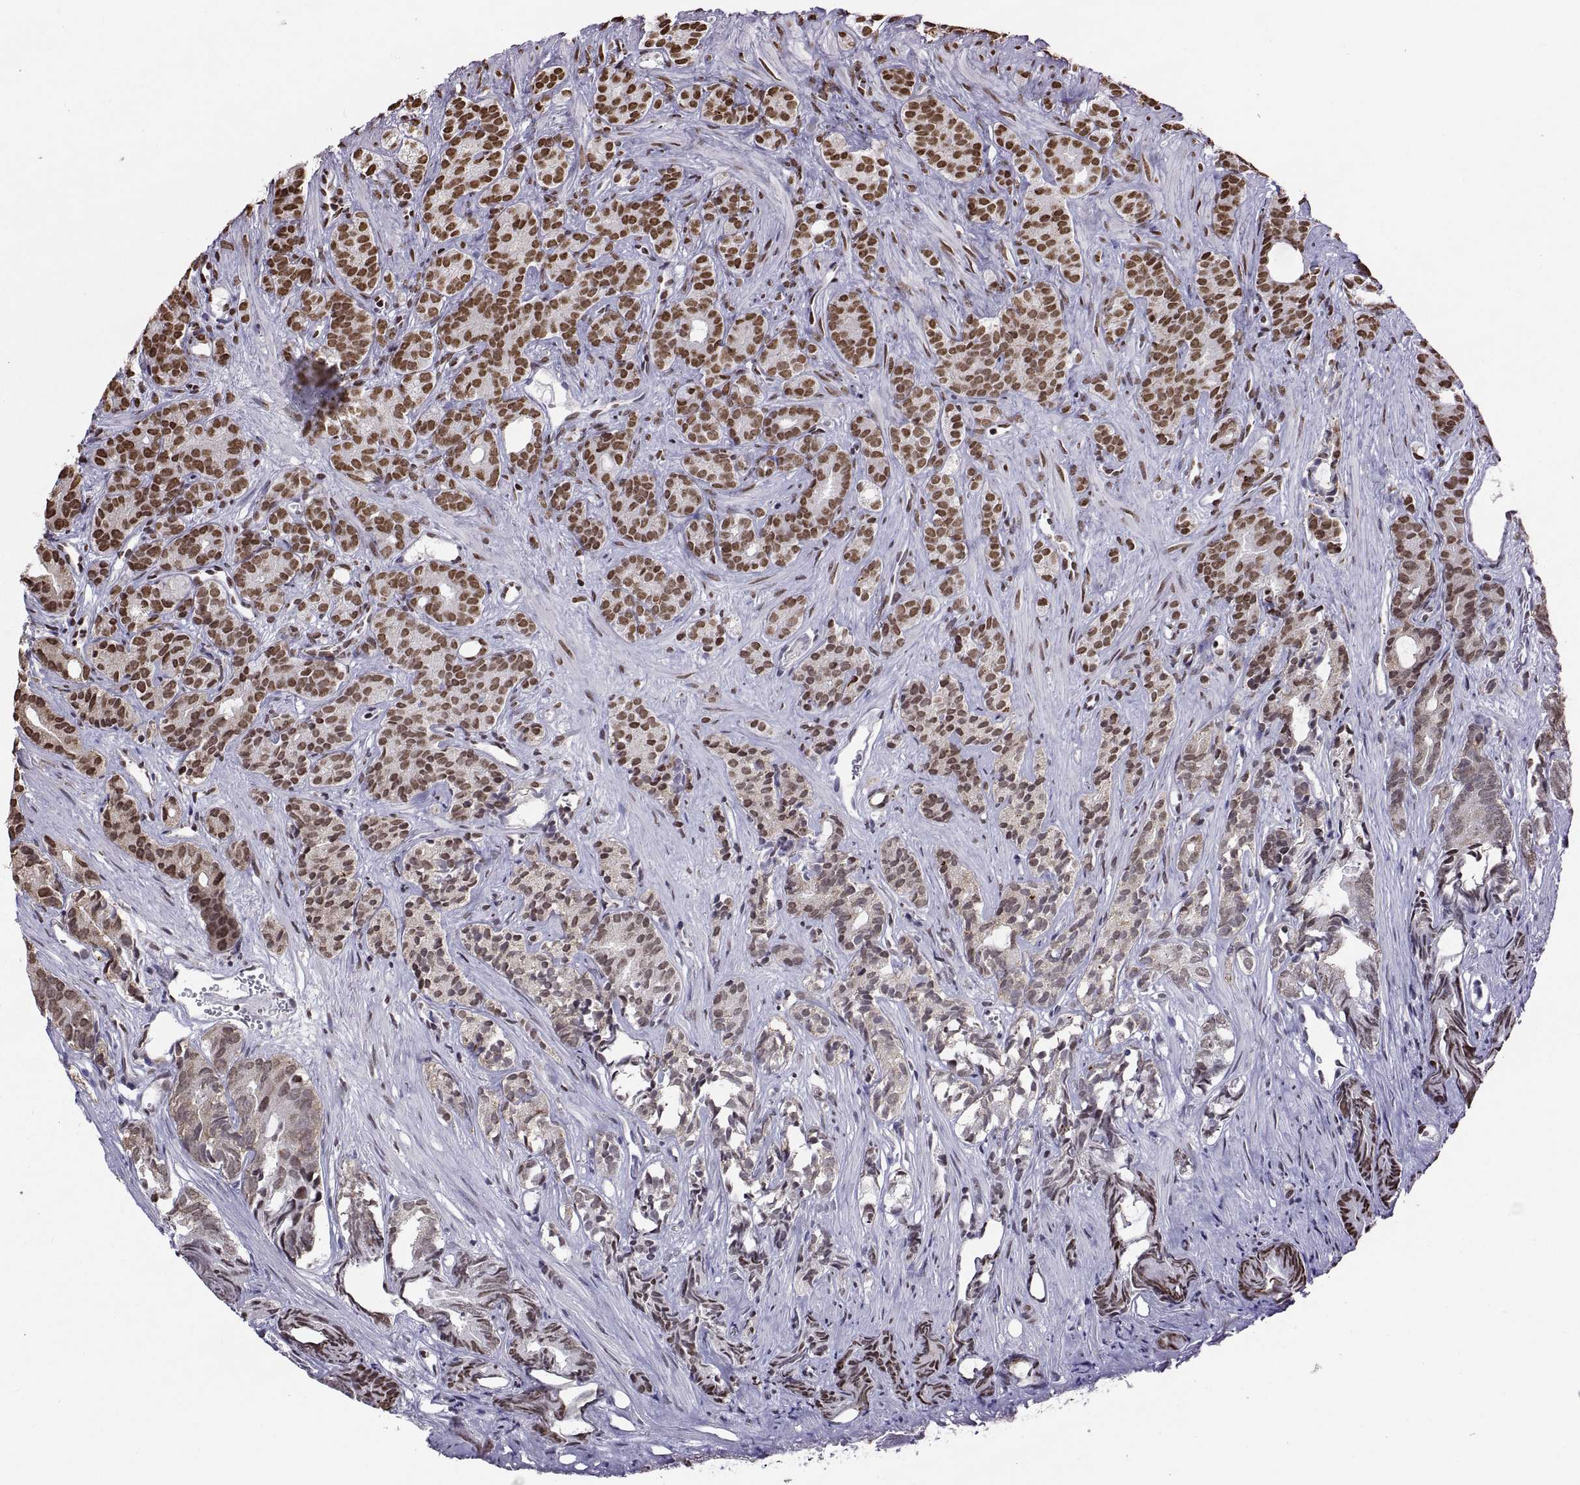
{"staining": {"intensity": "strong", "quantity": "25%-75%", "location": "nuclear"}, "tissue": "prostate cancer", "cell_type": "Tumor cells", "image_type": "cancer", "snomed": [{"axis": "morphology", "description": "Adenocarcinoma, High grade"}, {"axis": "topography", "description": "Prostate"}], "caption": "An IHC histopathology image of neoplastic tissue is shown. Protein staining in brown highlights strong nuclear positivity in prostate cancer within tumor cells.", "gene": "SNAI1", "patient": {"sex": "male", "age": 84}}